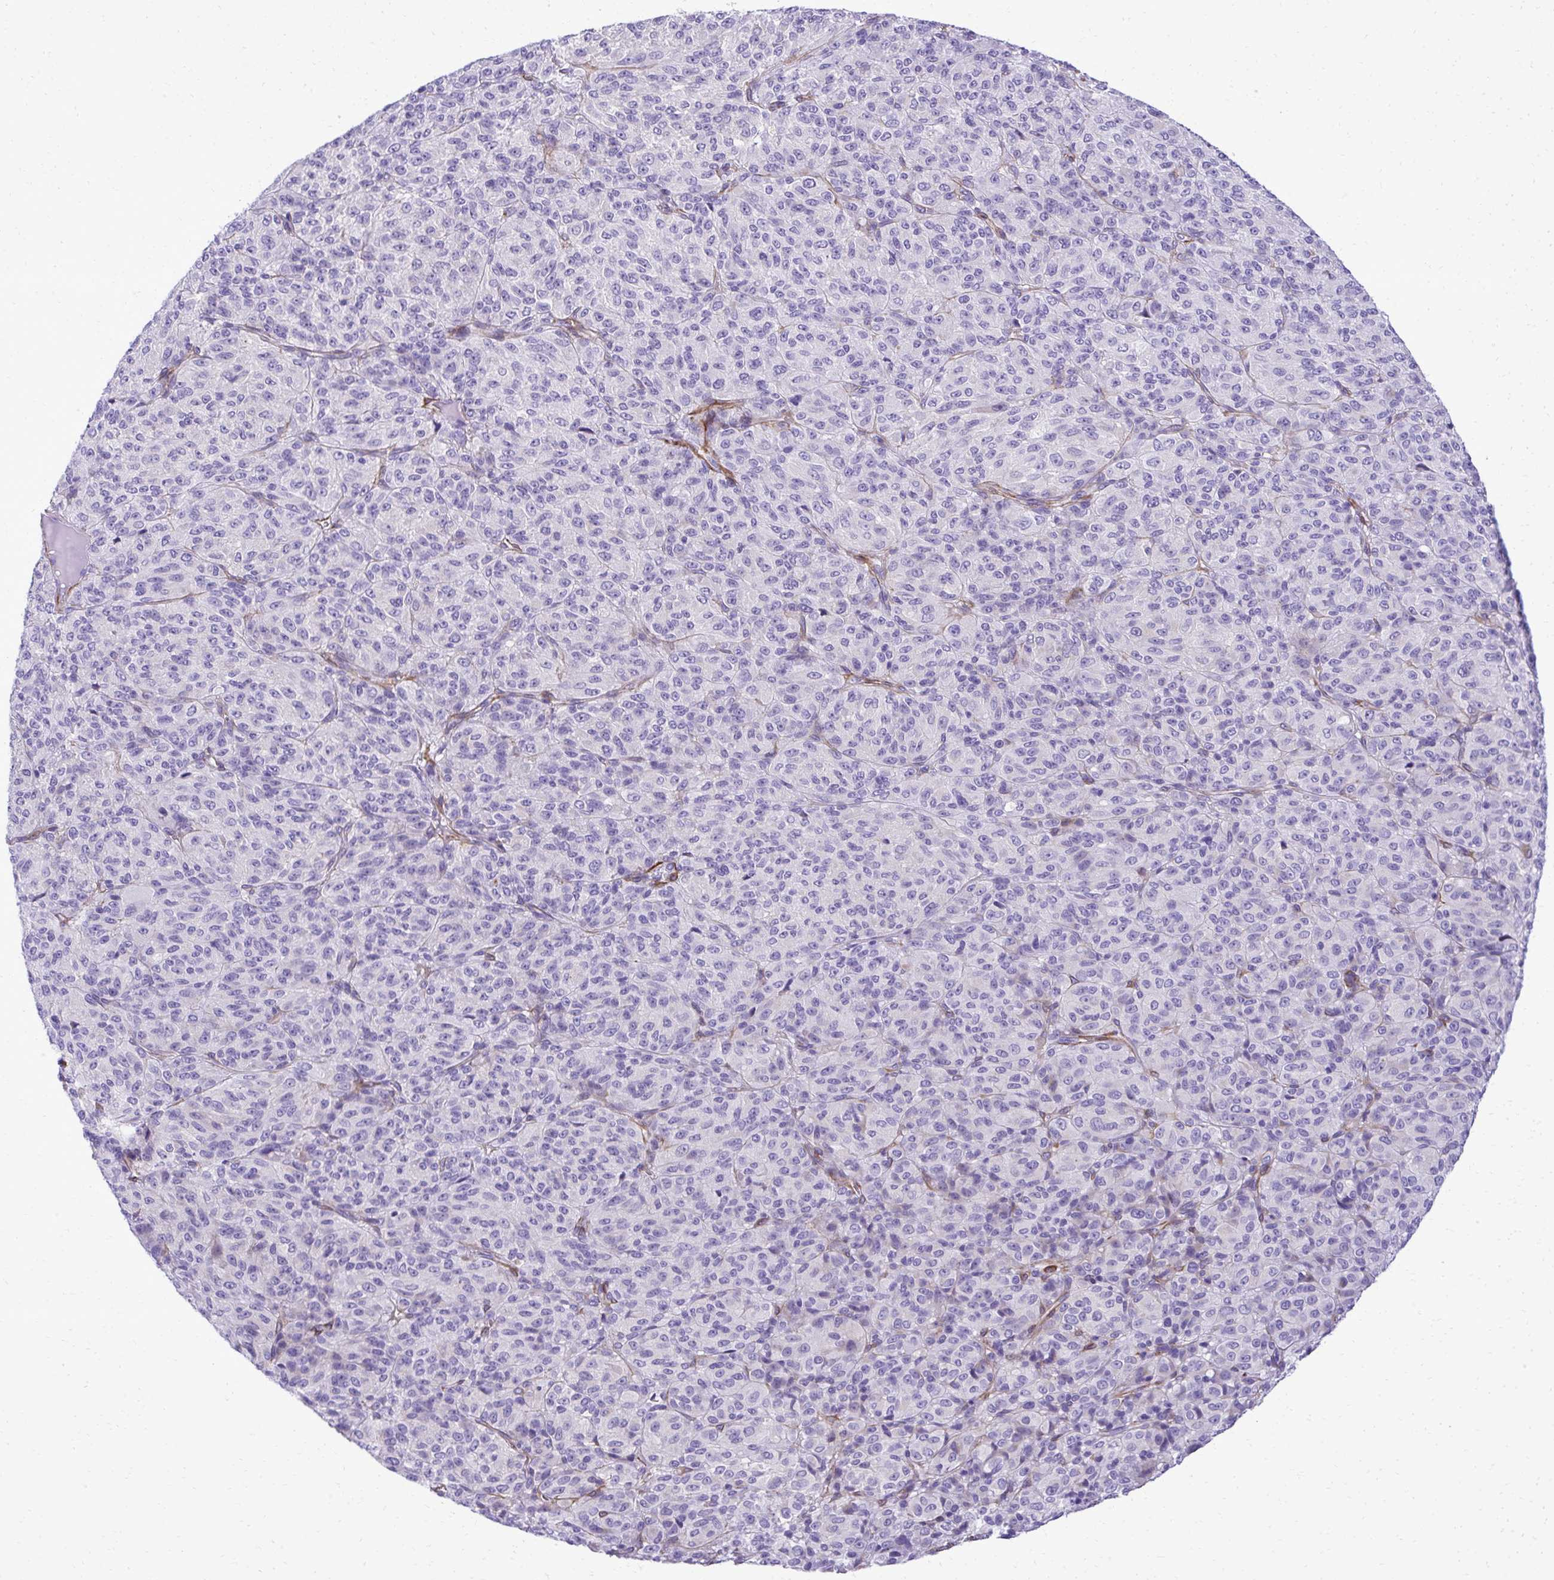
{"staining": {"intensity": "negative", "quantity": "none", "location": "none"}, "tissue": "melanoma", "cell_type": "Tumor cells", "image_type": "cancer", "snomed": [{"axis": "morphology", "description": "Malignant melanoma, Metastatic site"}, {"axis": "topography", "description": "Brain"}], "caption": "This is an immunohistochemistry photomicrograph of human melanoma. There is no expression in tumor cells.", "gene": "PITPNM3", "patient": {"sex": "female", "age": 56}}